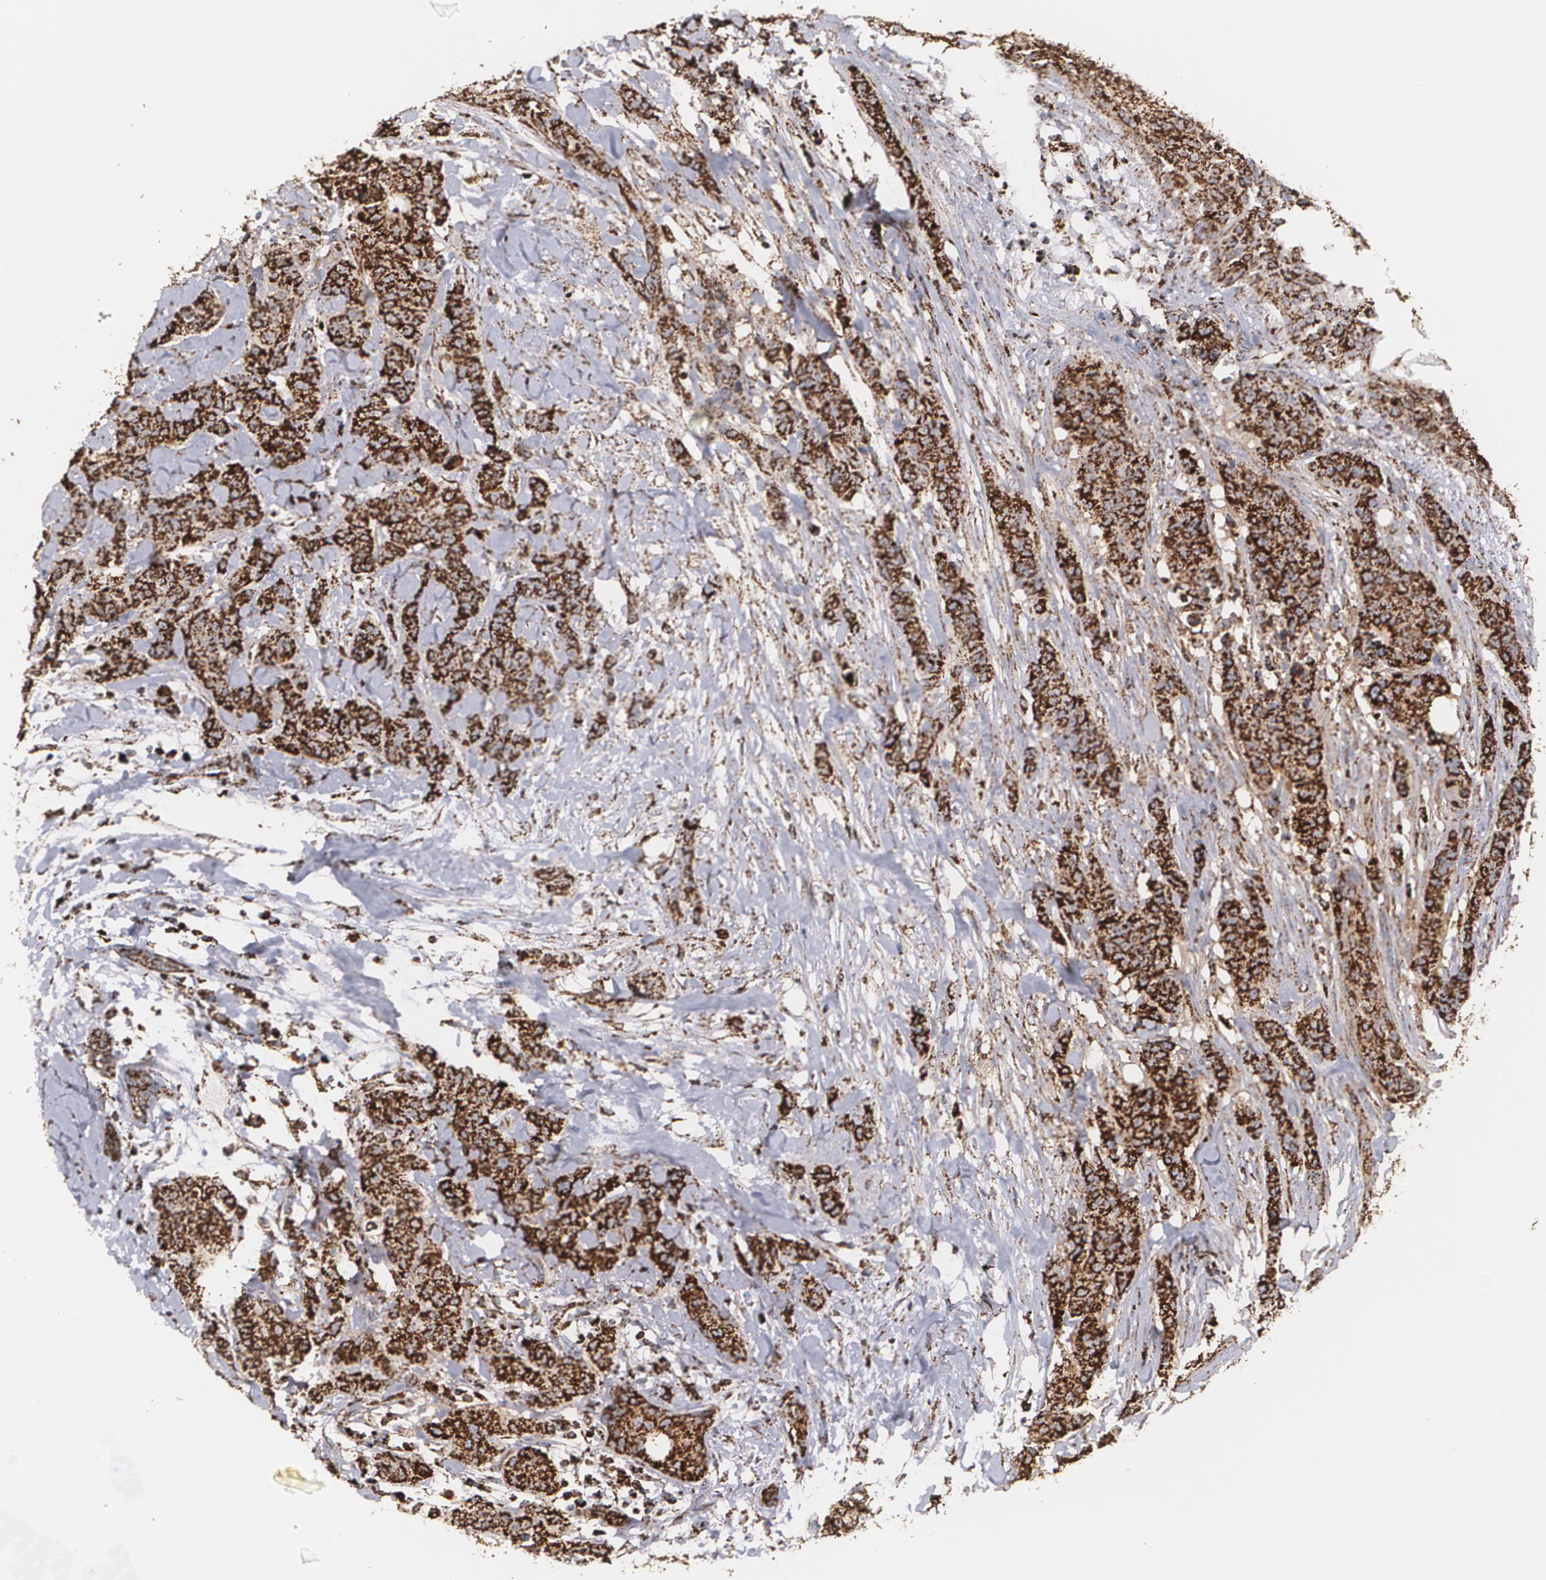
{"staining": {"intensity": "strong", "quantity": ">75%", "location": "cytoplasmic/membranous"}, "tissue": "breast cancer", "cell_type": "Tumor cells", "image_type": "cancer", "snomed": [{"axis": "morphology", "description": "Duct carcinoma"}, {"axis": "topography", "description": "Breast"}], "caption": "This image reveals invasive ductal carcinoma (breast) stained with immunohistochemistry (IHC) to label a protein in brown. The cytoplasmic/membranous of tumor cells show strong positivity for the protein. Nuclei are counter-stained blue.", "gene": "HSPD1", "patient": {"sex": "female", "age": 40}}